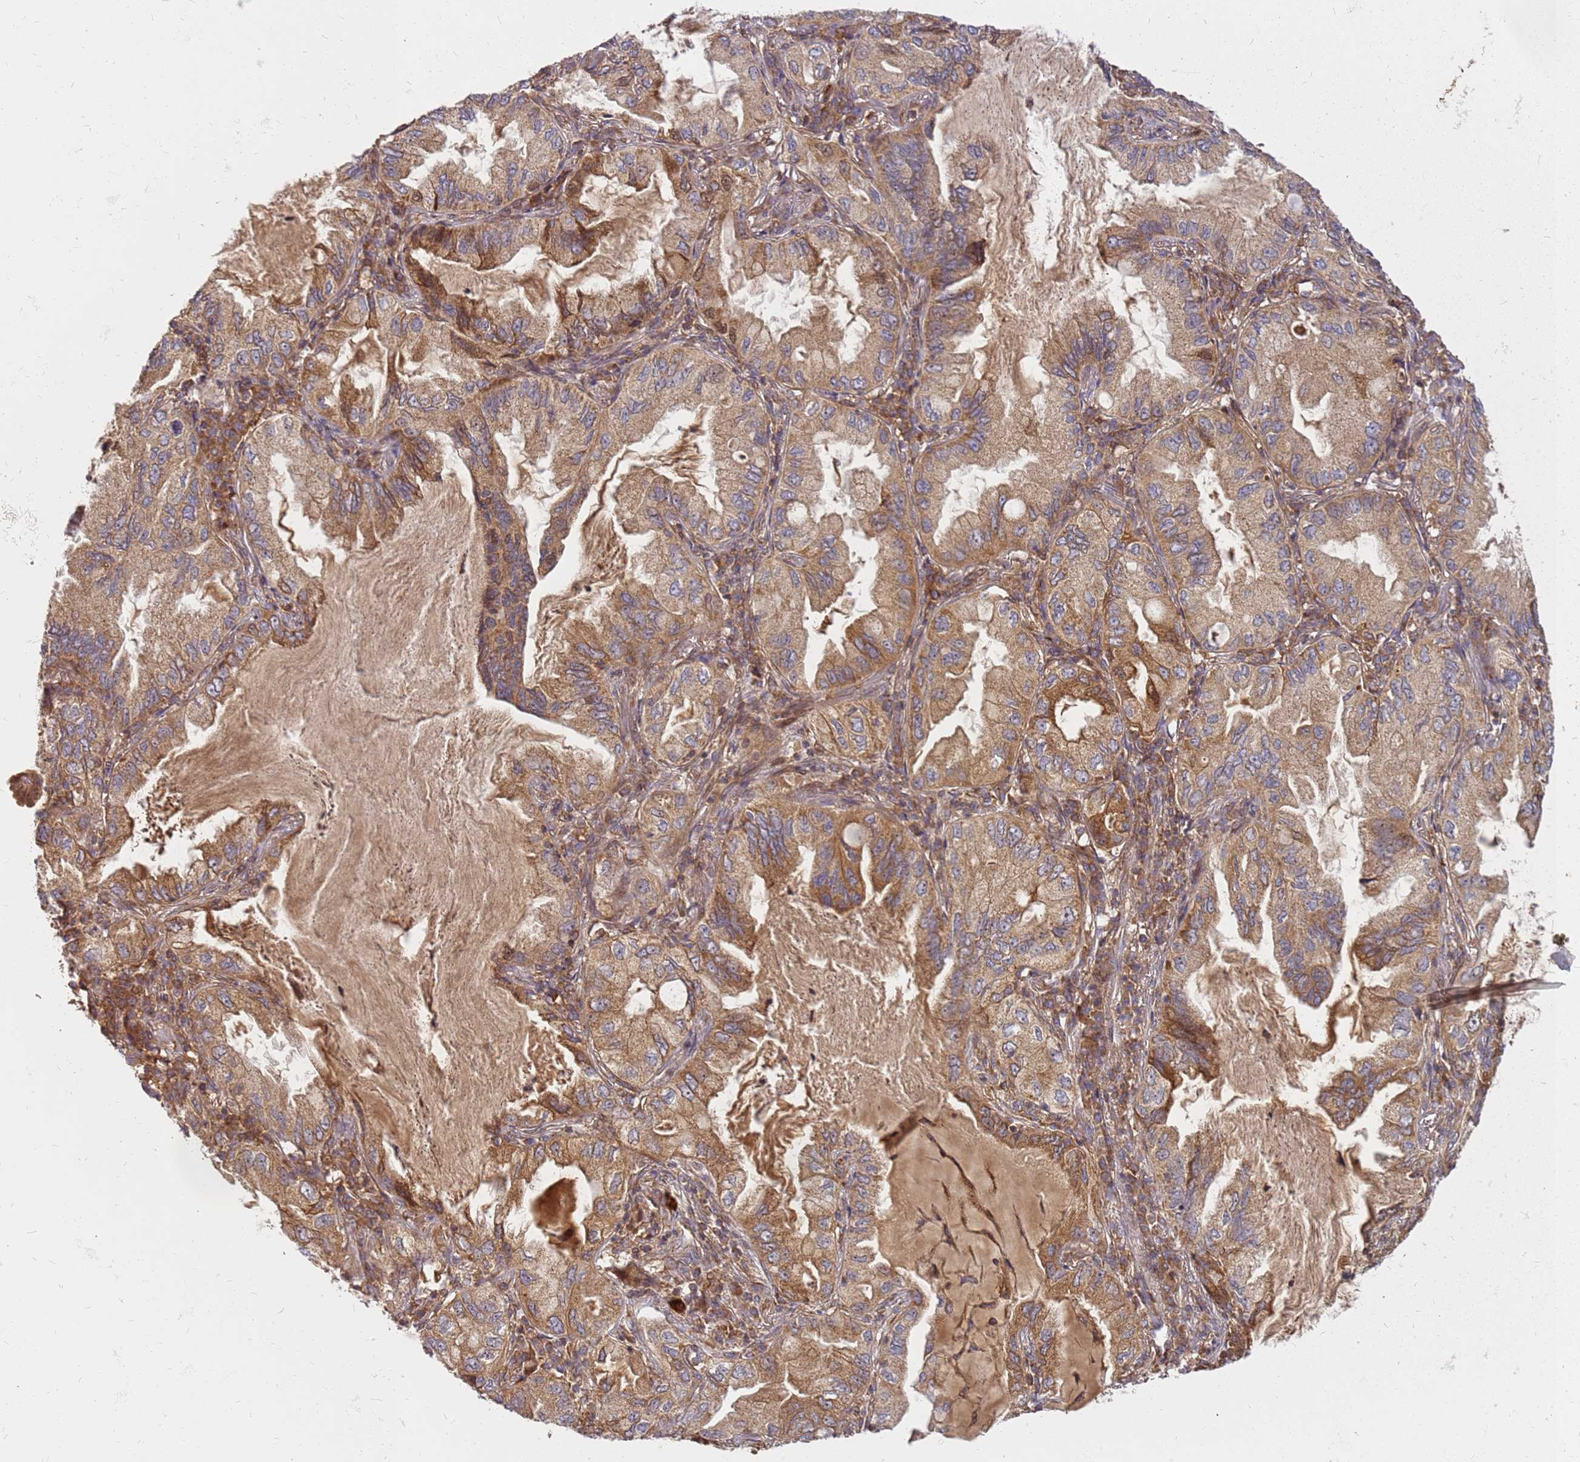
{"staining": {"intensity": "moderate", "quantity": ">75%", "location": "cytoplasmic/membranous"}, "tissue": "lung cancer", "cell_type": "Tumor cells", "image_type": "cancer", "snomed": [{"axis": "morphology", "description": "Adenocarcinoma, NOS"}, {"axis": "topography", "description": "Lung"}], "caption": "About >75% of tumor cells in human lung adenocarcinoma show moderate cytoplasmic/membranous protein positivity as visualized by brown immunohistochemical staining.", "gene": "CCDC159", "patient": {"sex": "female", "age": 69}}